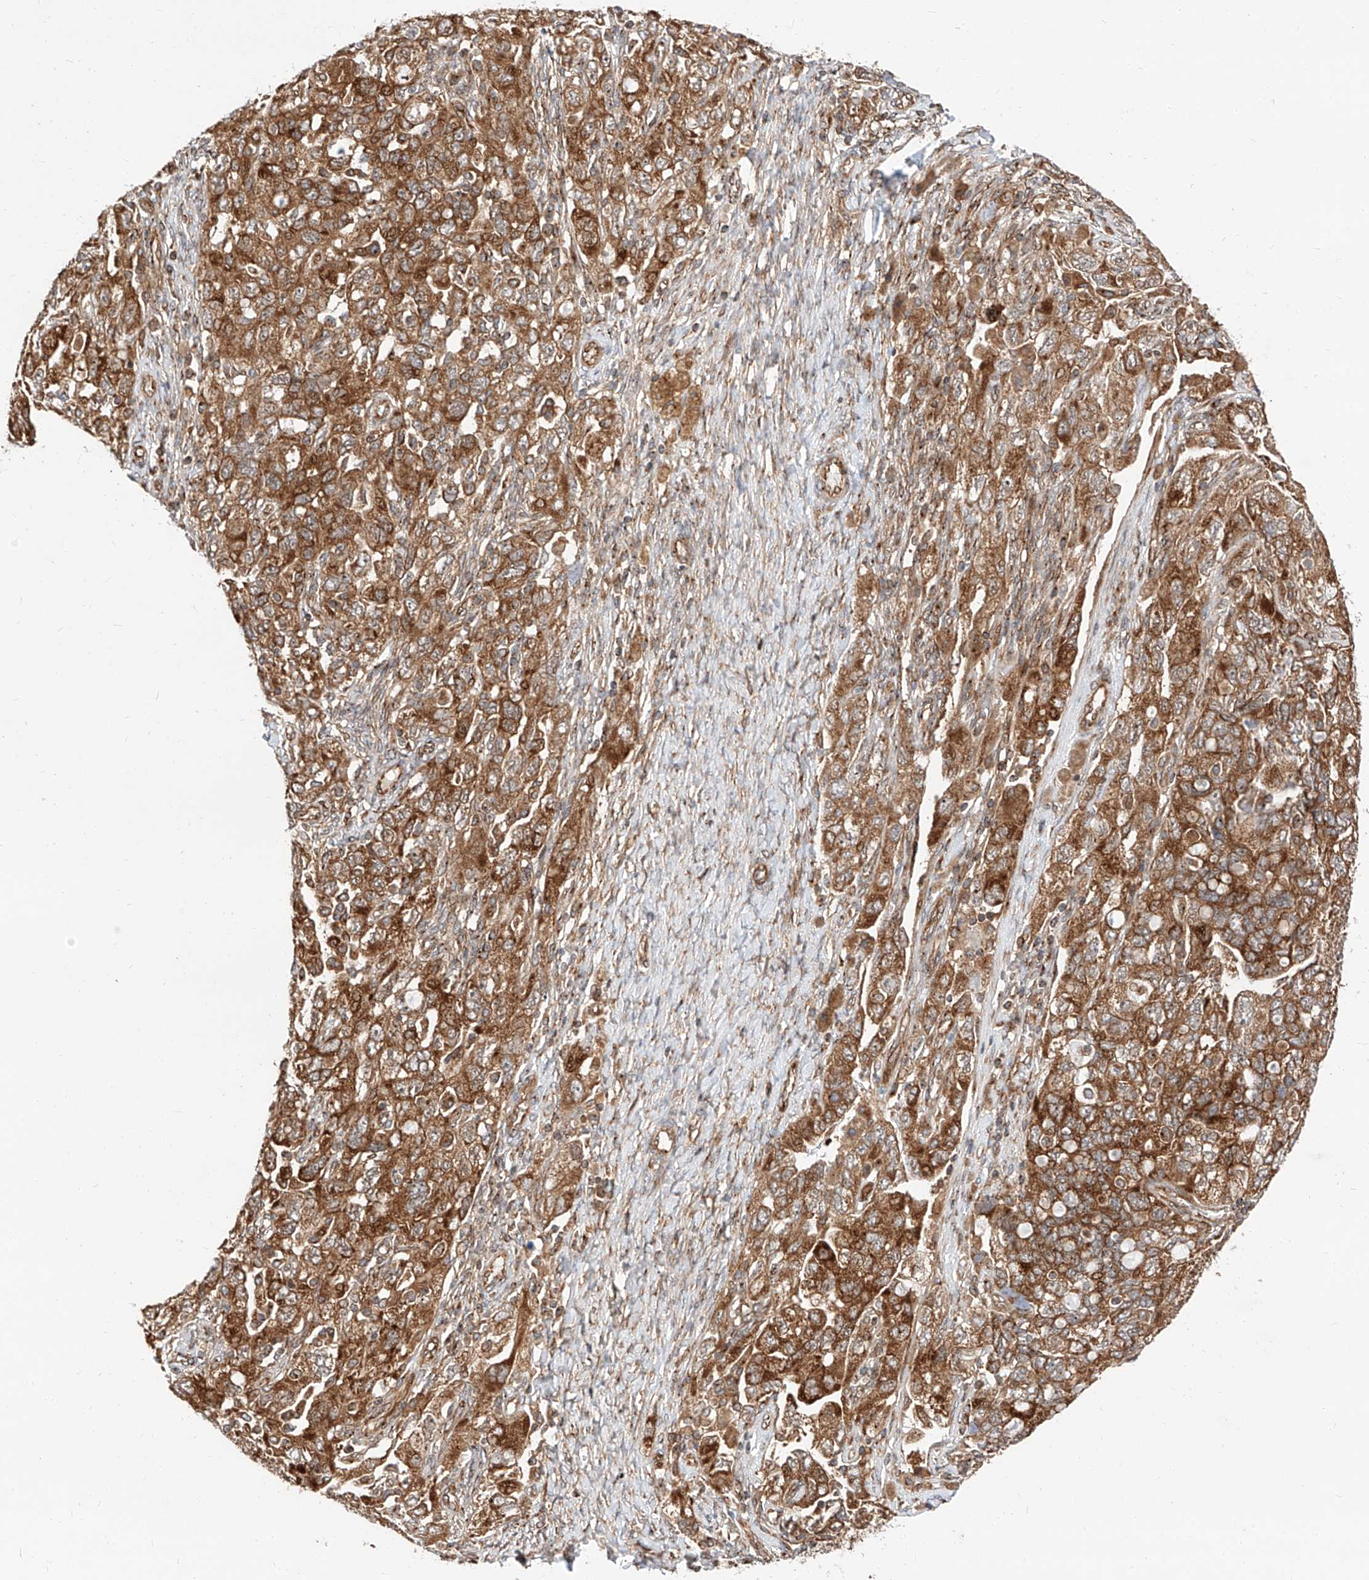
{"staining": {"intensity": "strong", "quantity": ">75%", "location": "cytoplasmic/membranous"}, "tissue": "ovarian cancer", "cell_type": "Tumor cells", "image_type": "cancer", "snomed": [{"axis": "morphology", "description": "Carcinoma, NOS"}, {"axis": "morphology", "description": "Cystadenocarcinoma, serous, NOS"}, {"axis": "topography", "description": "Ovary"}], "caption": "Immunohistochemistry (IHC) of ovarian cancer exhibits high levels of strong cytoplasmic/membranous staining in approximately >75% of tumor cells. Immunohistochemistry (IHC) stains the protein in brown and the nuclei are stained blue.", "gene": "ISCA2", "patient": {"sex": "female", "age": 69}}